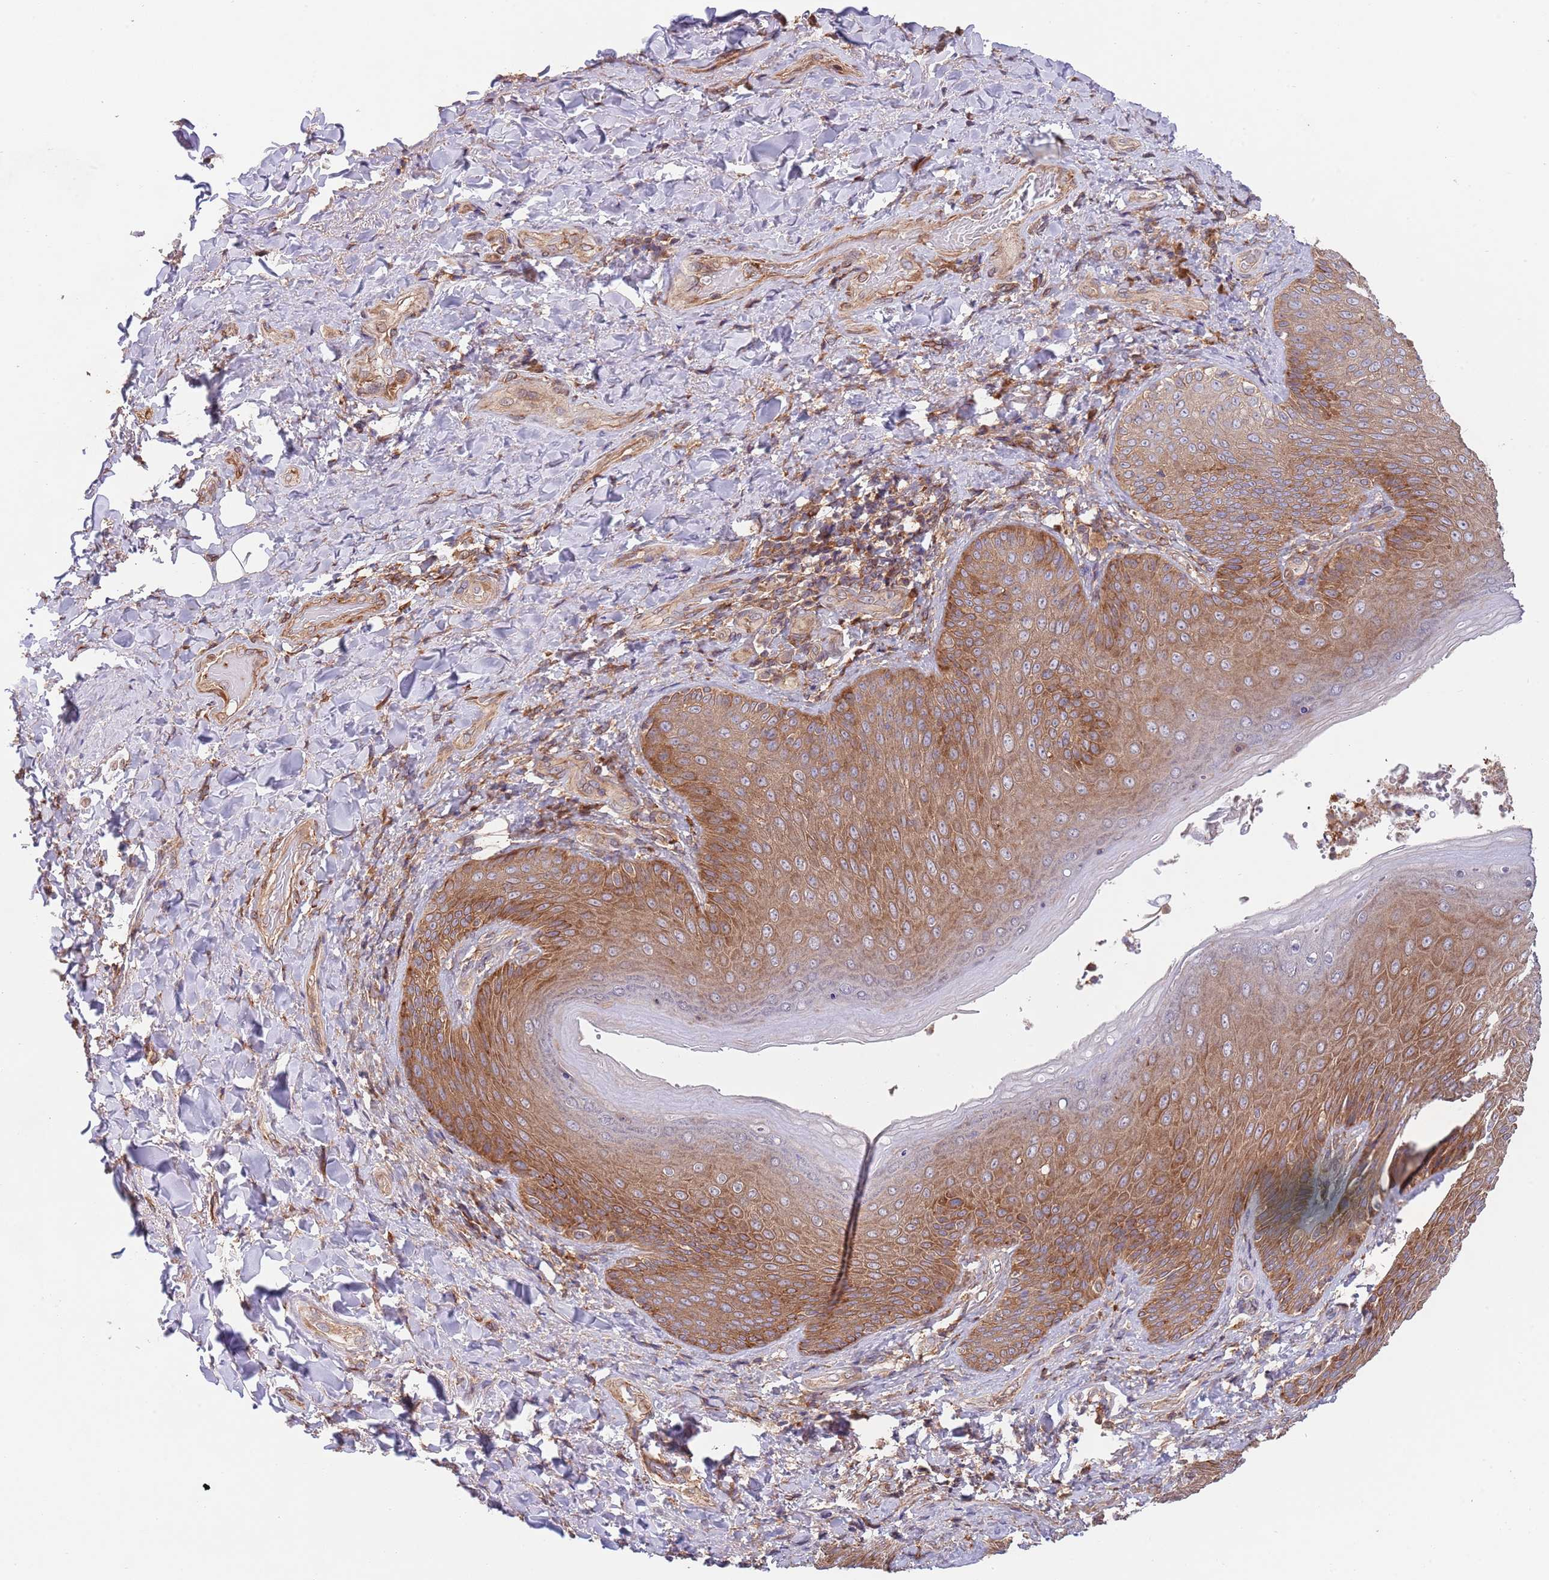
{"staining": {"intensity": "moderate", "quantity": ">75%", "location": "cytoplasmic/membranous"}, "tissue": "skin", "cell_type": "Epidermal cells", "image_type": "normal", "snomed": [{"axis": "morphology", "description": "Normal tissue, NOS"}, {"axis": "topography", "description": "Anal"}], "caption": "Skin stained with DAB (3,3'-diaminobenzidine) immunohistochemistry demonstrates medium levels of moderate cytoplasmic/membranous positivity in about >75% of epidermal cells.", "gene": "RNF19B", "patient": {"sex": "female", "age": 89}}